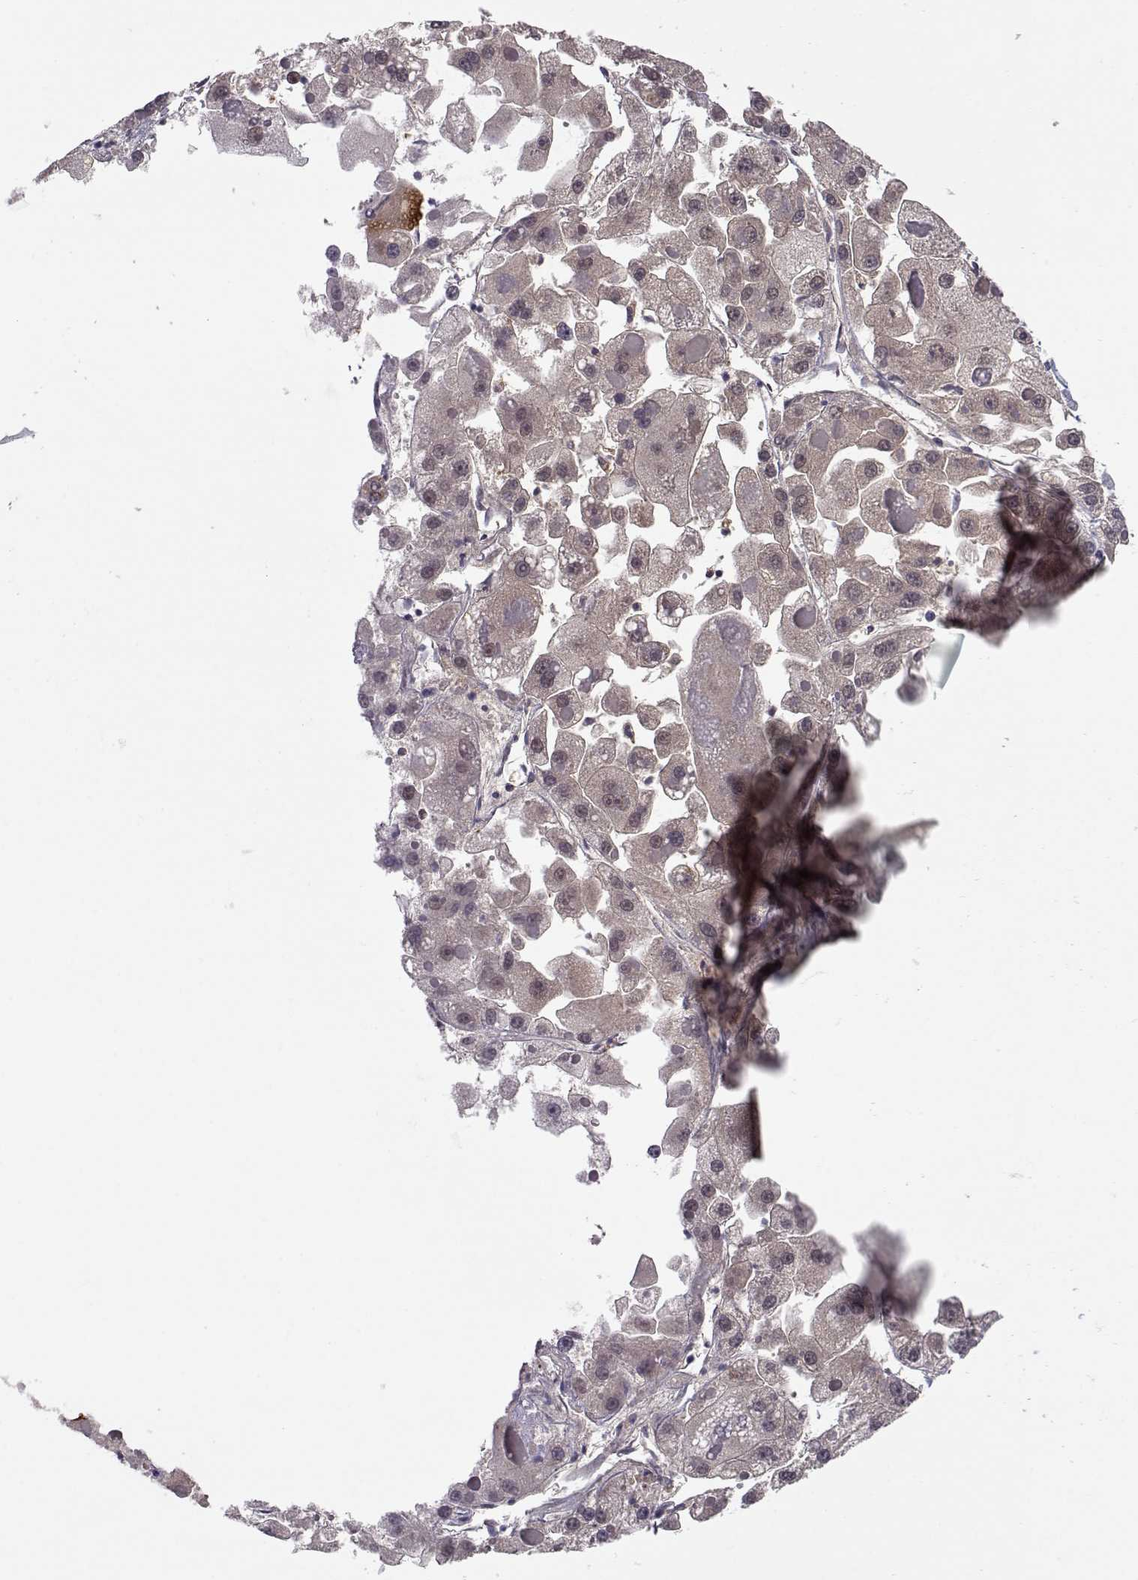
{"staining": {"intensity": "negative", "quantity": "none", "location": "none"}, "tissue": "liver cancer", "cell_type": "Tumor cells", "image_type": "cancer", "snomed": [{"axis": "morphology", "description": "Carcinoma, Hepatocellular, NOS"}, {"axis": "topography", "description": "Liver"}], "caption": "An immunohistochemistry image of hepatocellular carcinoma (liver) is shown. There is no staining in tumor cells of hepatocellular carcinoma (liver). Nuclei are stained in blue.", "gene": "NPVF", "patient": {"sex": "female", "age": 73}}